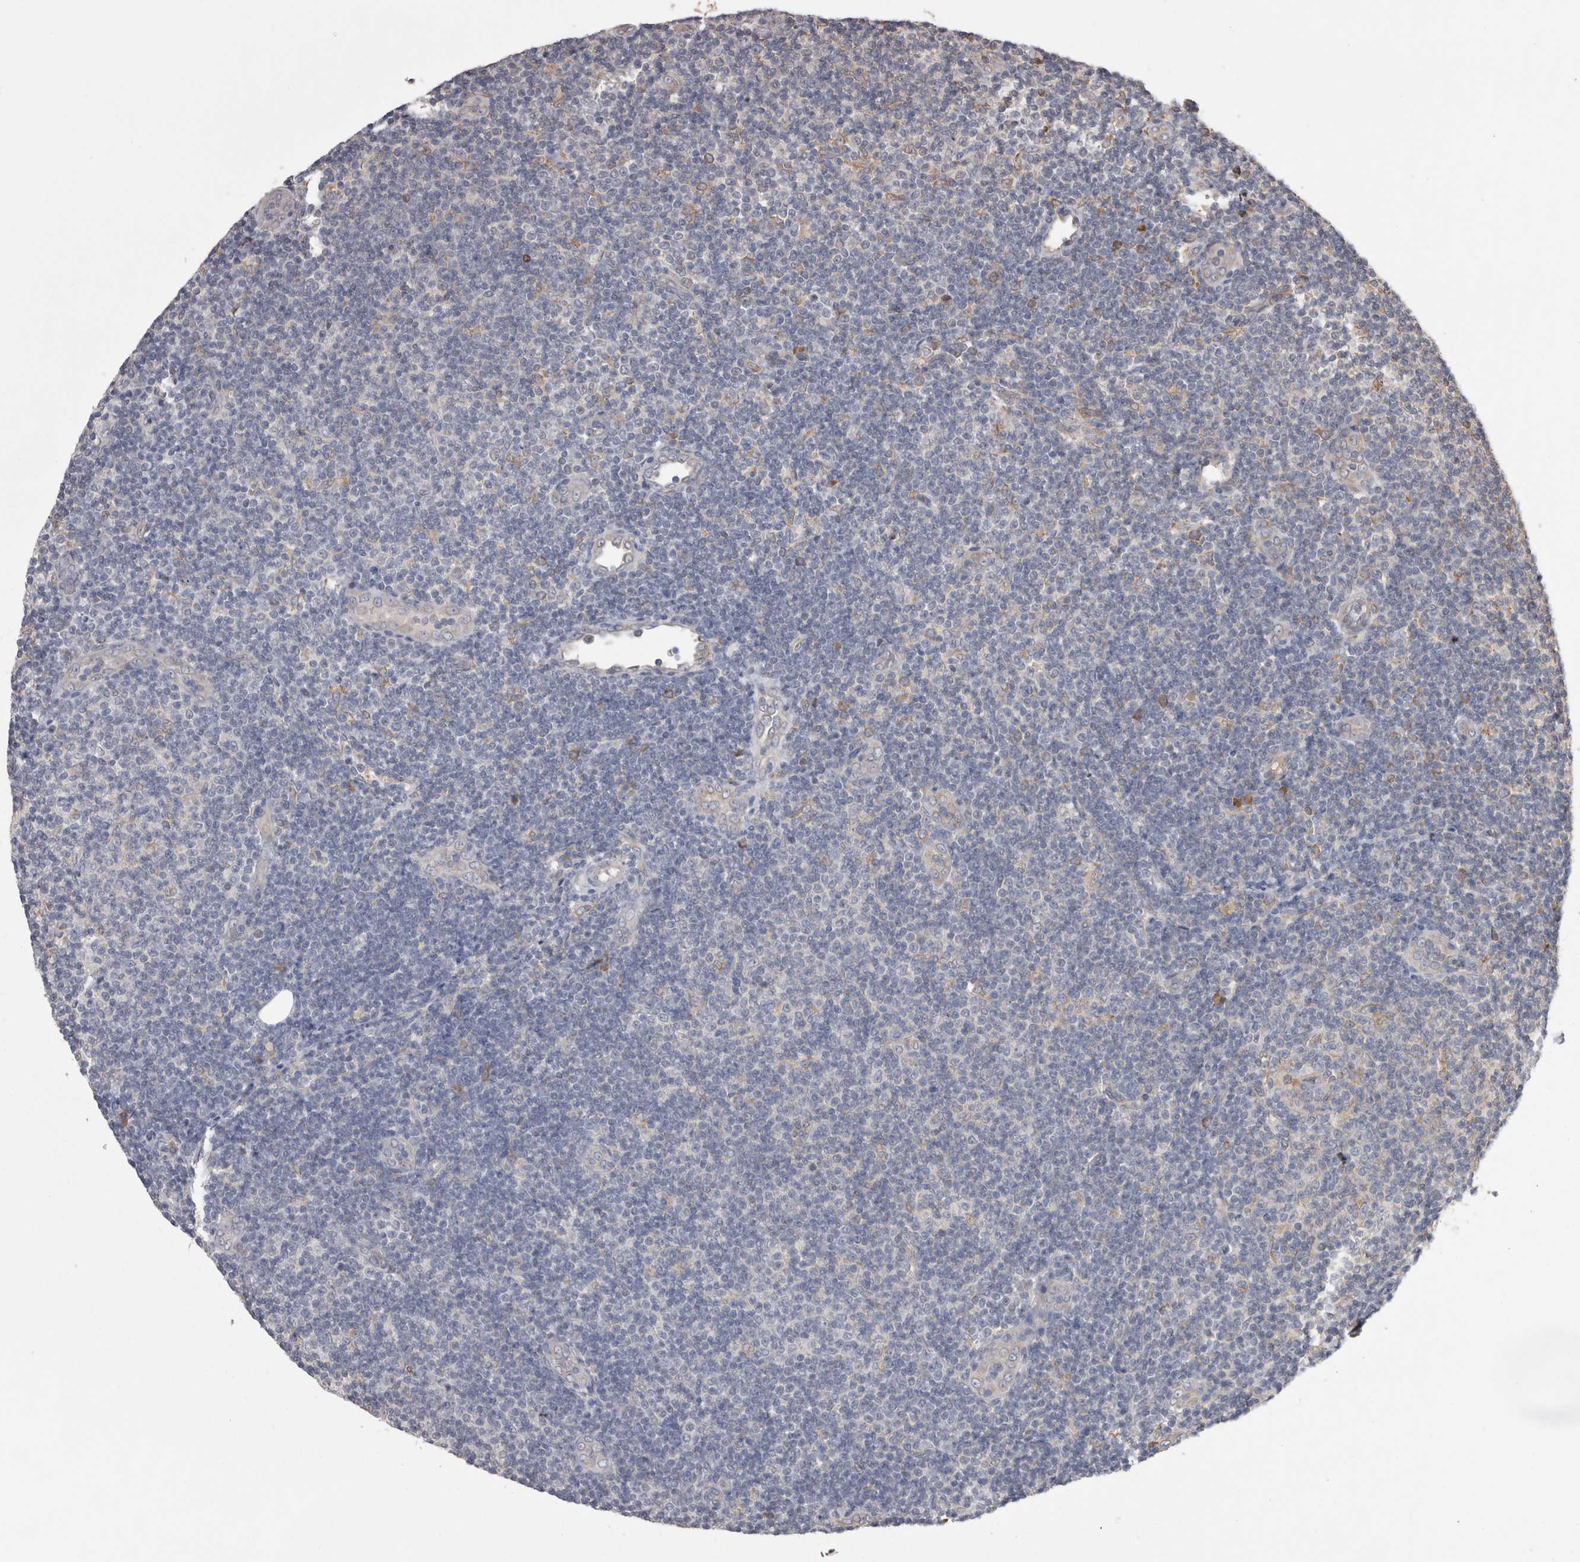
{"staining": {"intensity": "negative", "quantity": "none", "location": "none"}, "tissue": "lymphoma", "cell_type": "Tumor cells", "image_type": "cancer", "snomed": [{"axis": "morphology", "description": "Malignant lymphoma, non-Hodgkin's type, Low grade"}, {"axis": "topography", "description": "Lymph node"}], "caption": "Immunohistochemistry (IHC) of human lymphoma exhibits no positivity in tumor cells.", "gene": "PON2", "patient": {"sex": "male", "age": 83}}